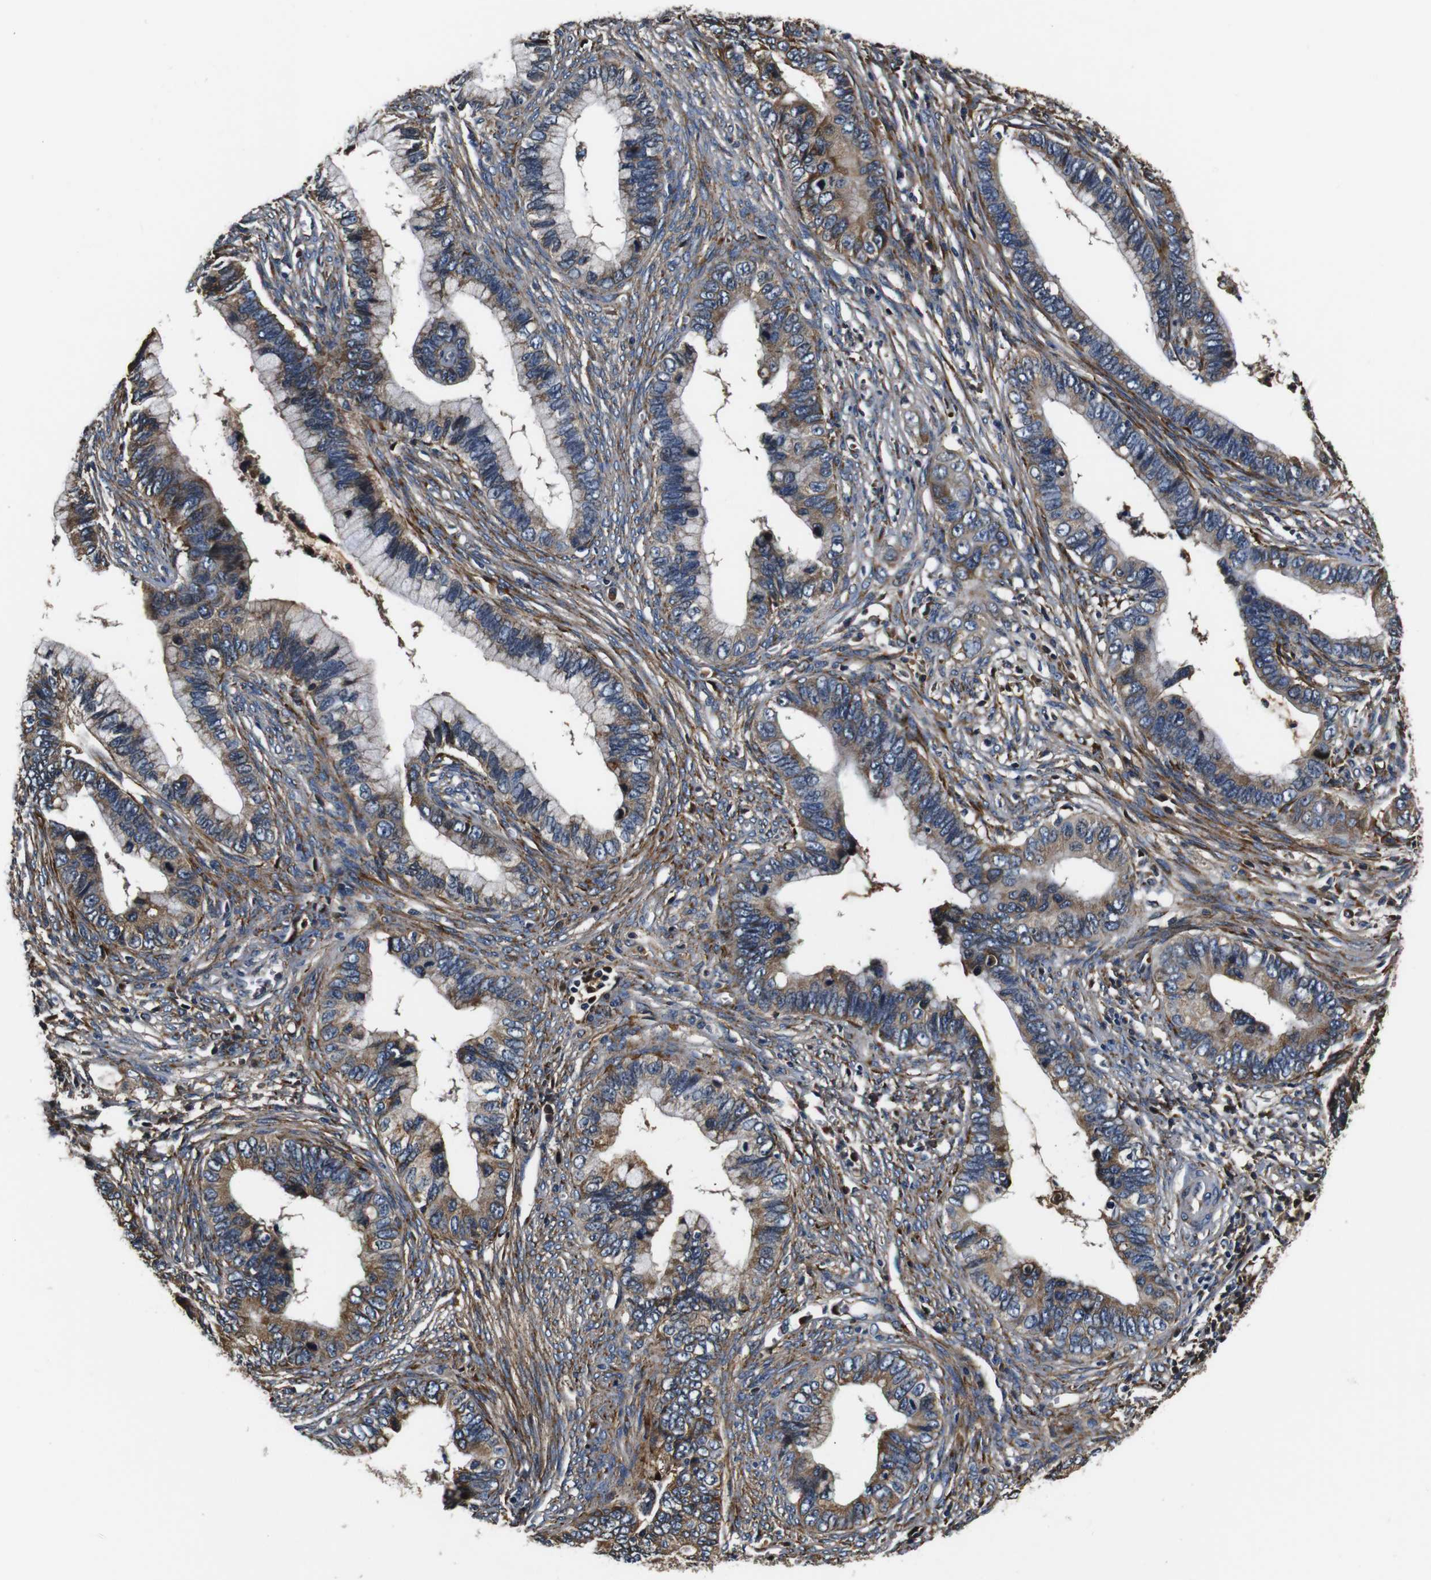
{"staining": {"intensity": "moderate", "quantity": "25%-75%", "location": "cytoplasmic/membranous"}, "tissue": "cervical cancer", "cell_type": "Tumor cells", "image_type": "cancer", "snomed": [{"axis": "morphology", "description": "Adenocarcinoma, NOS"}, {"axis": "topography", "description": "Cervix"}], "caption": "The photomicrograph displays staining of cervical adenocarcinoma, revealing moderate cytoplasmic/membranous protein positivity (brown color) within tumor cells.", "gene": "COL1A1", "patient": {"sex": "female", "age": 44}}